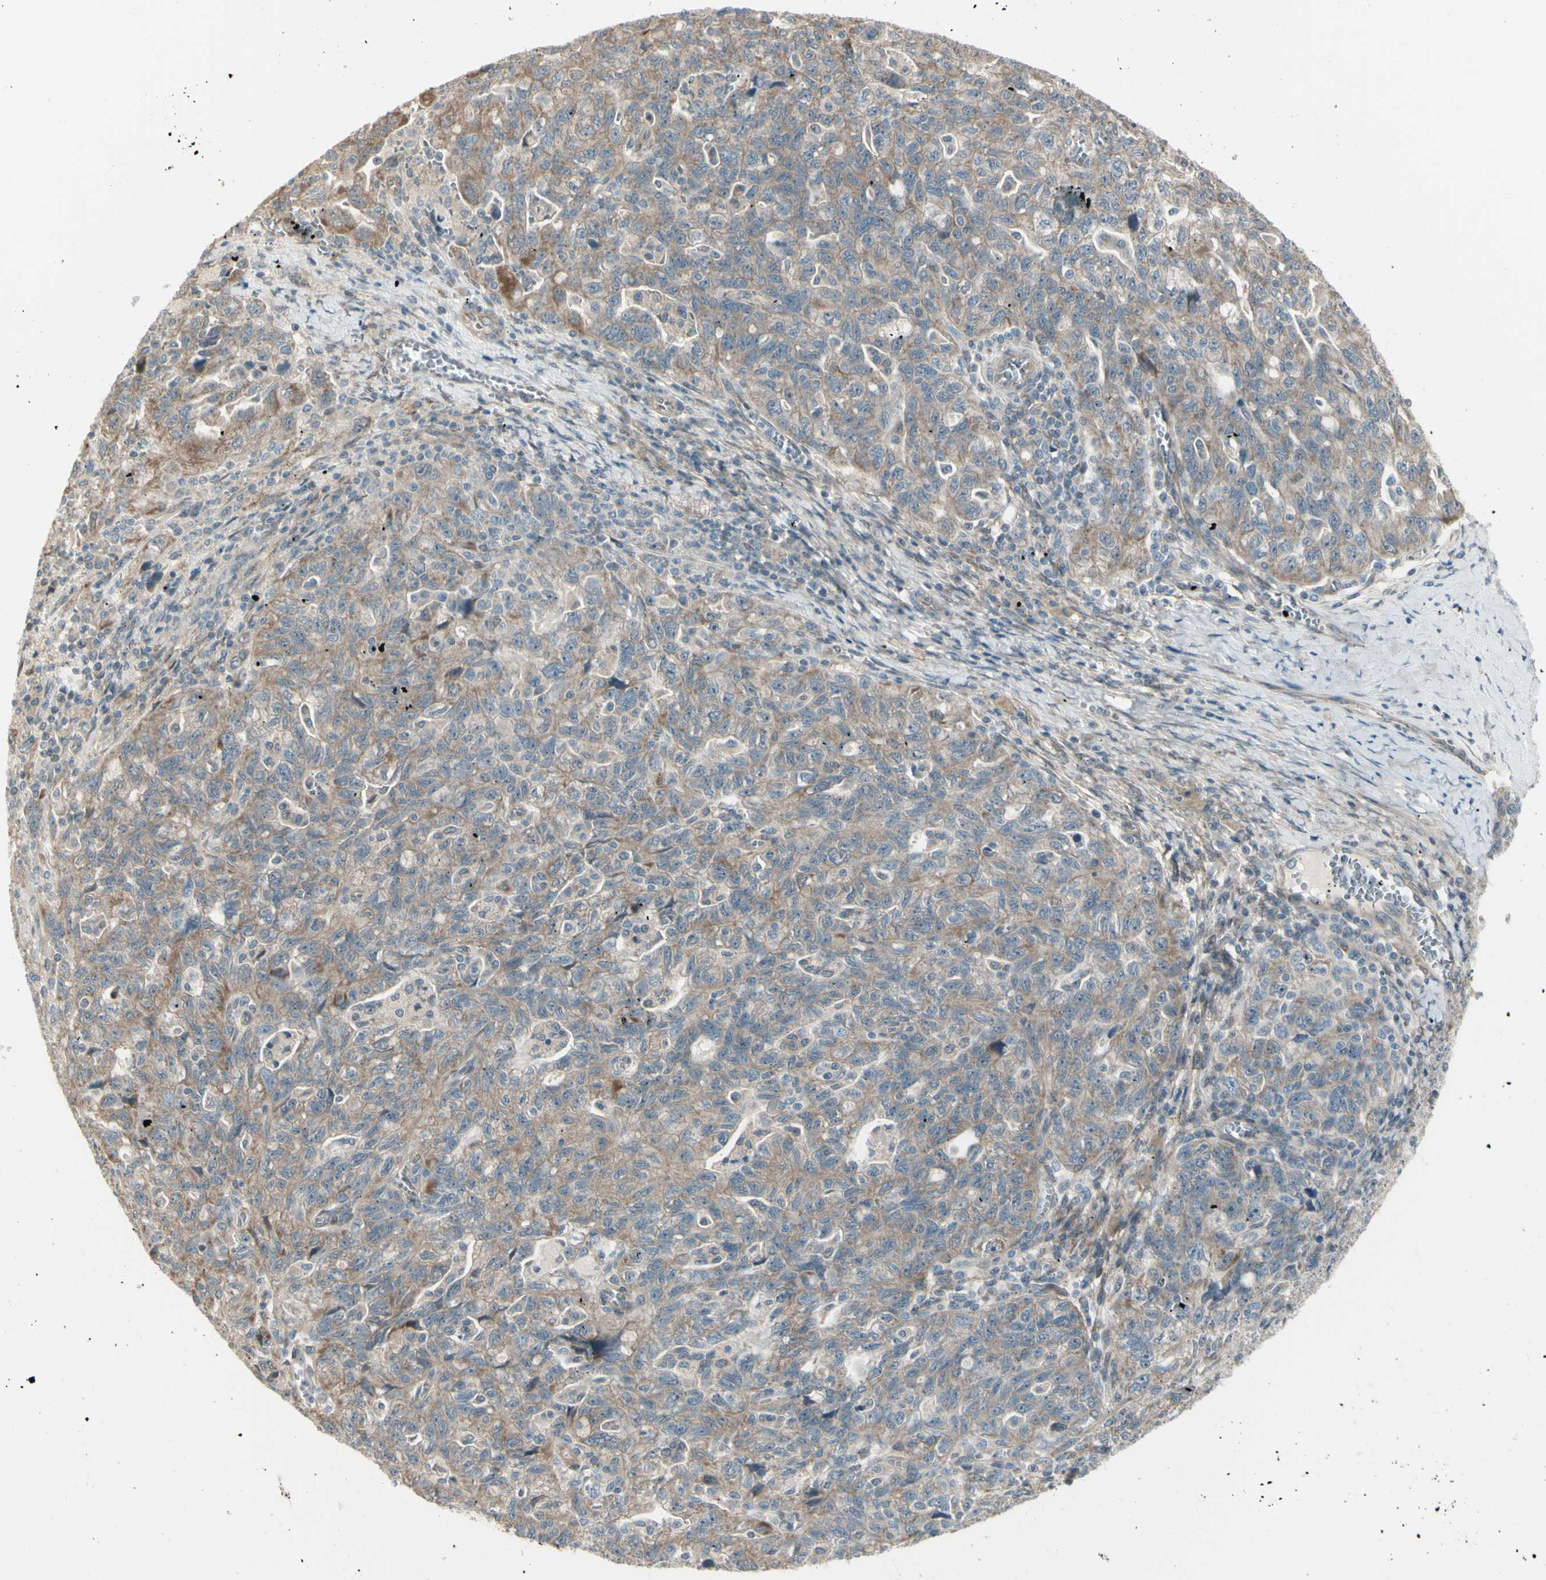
{"staining": {"intensity": "weak", "quantity": "25%-75%", "location": "cytoplasmic/membranous"}, "tissue": "ovarian cancer", "cell_type": "Tumor cells", "image_type": "cancer", "snomed": [{"axis": "morphology", "description": "Carcinoma, NOS"}, {"axis": "morphology", "description": "Cystadenocarcinoma, serous, NOS"}, {"axis": "topography", "description": "Ovary"}], "caption": "Weak cytoplasmic/membranous protein expression is seen in approximately 25%-75% of tumor cells in ovarian cancer (serous cystadenocarcinoma).", "gene": "NAXD", "patient": {"sex": "female", "age": 69}}